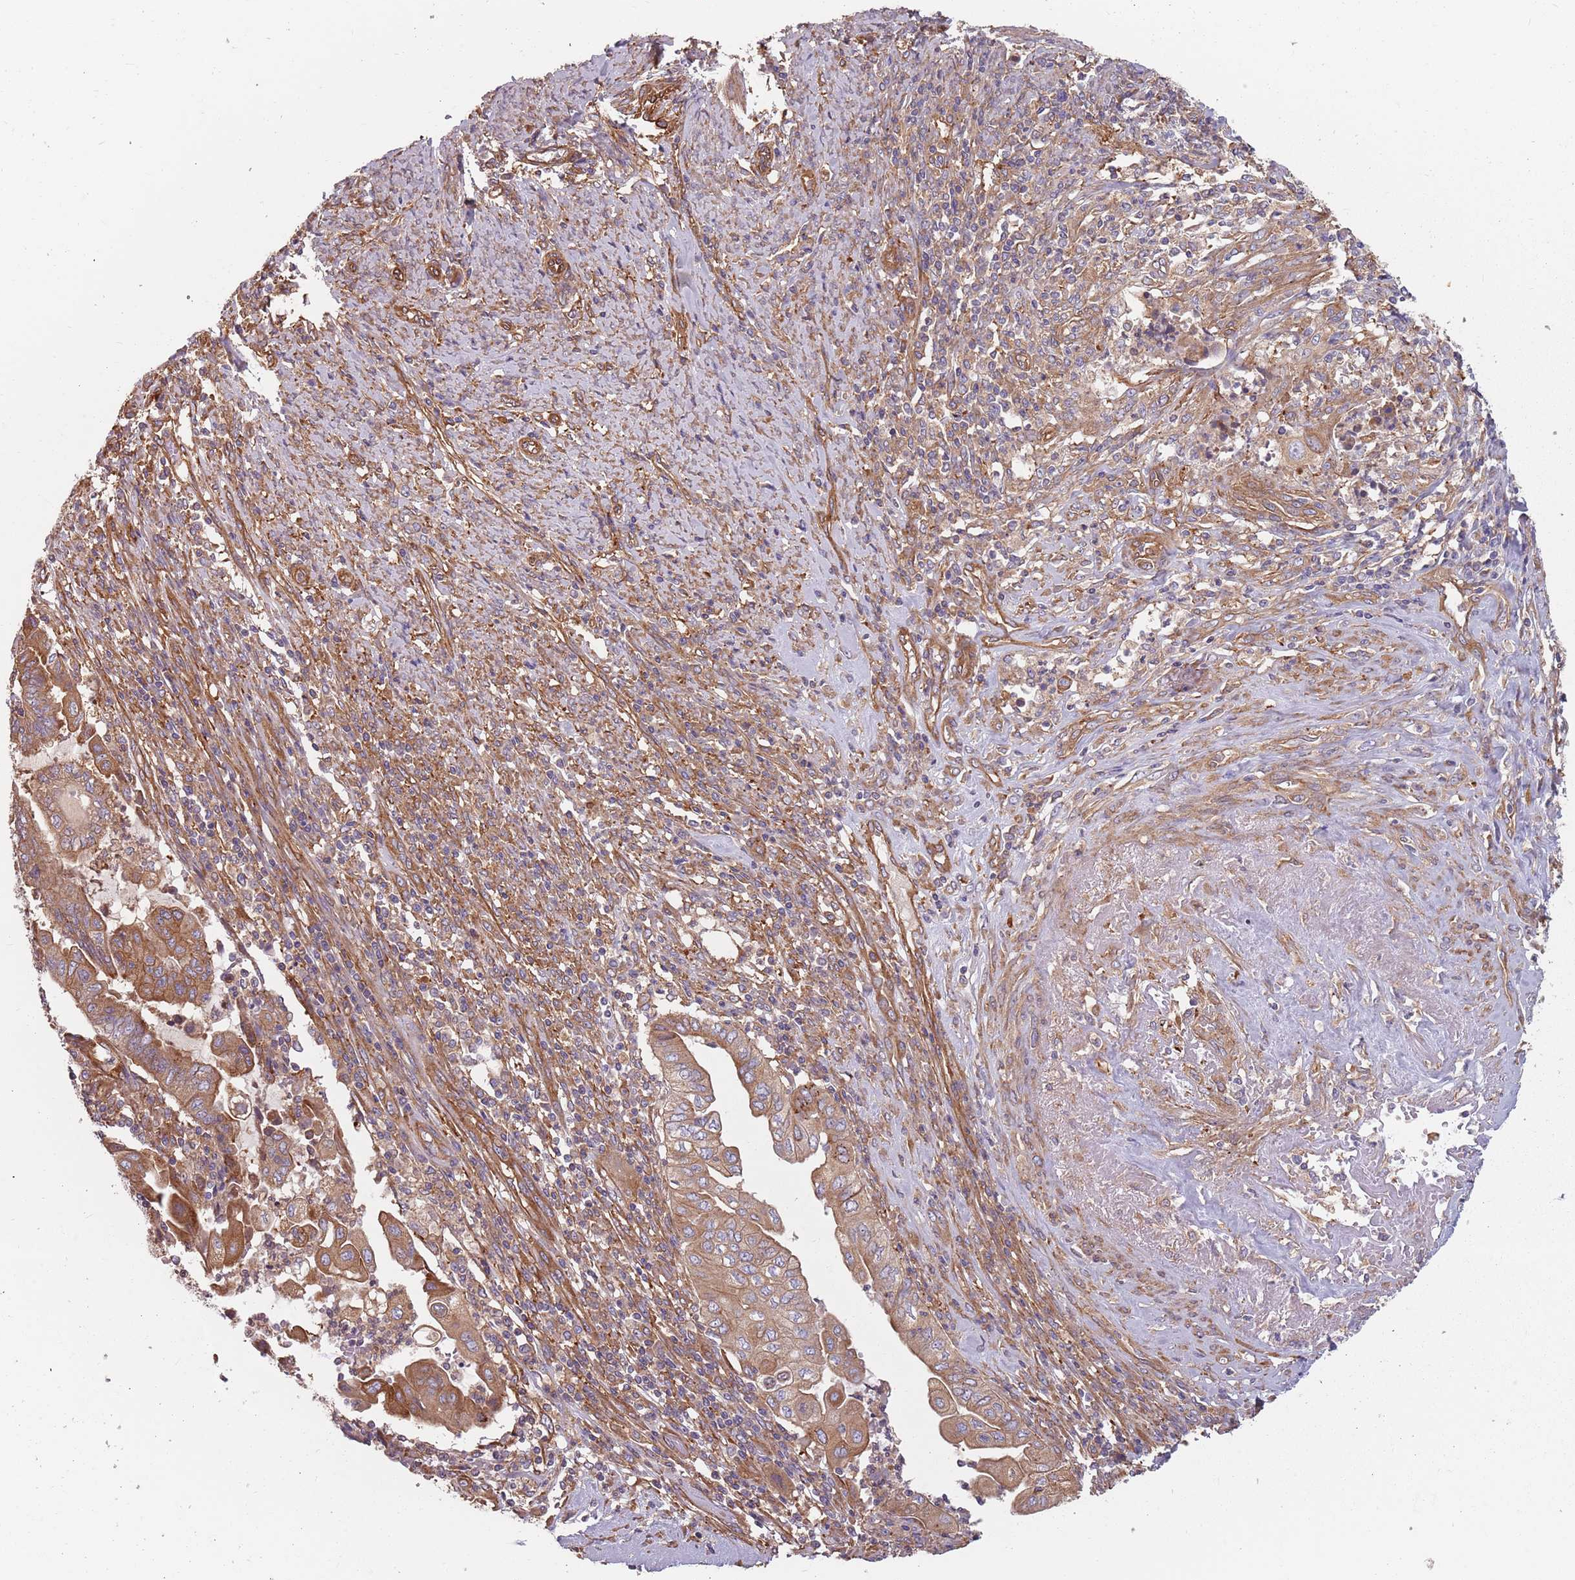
{"staining": {"intensity": "moderate", "quantity": "25%-75%", "location": "cytoplasmic/membranous"}, "tissue": "endometrial cancer", "cell_type": "Tumor cells", "image_type": "cancer", "snomed": [{"axis": "morphology", "description": "Adenocarcinoma, NOS"}, {"axis": "topography", "description": "Uterus"}, {"axis": "topography", "description": "Endometrium"}], "caption": "A brown stain shows moderate cytoplasmic/membranous staining of a protein in endometrial cancer (adenocarcinoma) tumor cells. (Brightfield microscopy of DAB IHC at high magnification).", "gene": "SPDL1", "patient": {"sex": "female", "age": 70}}